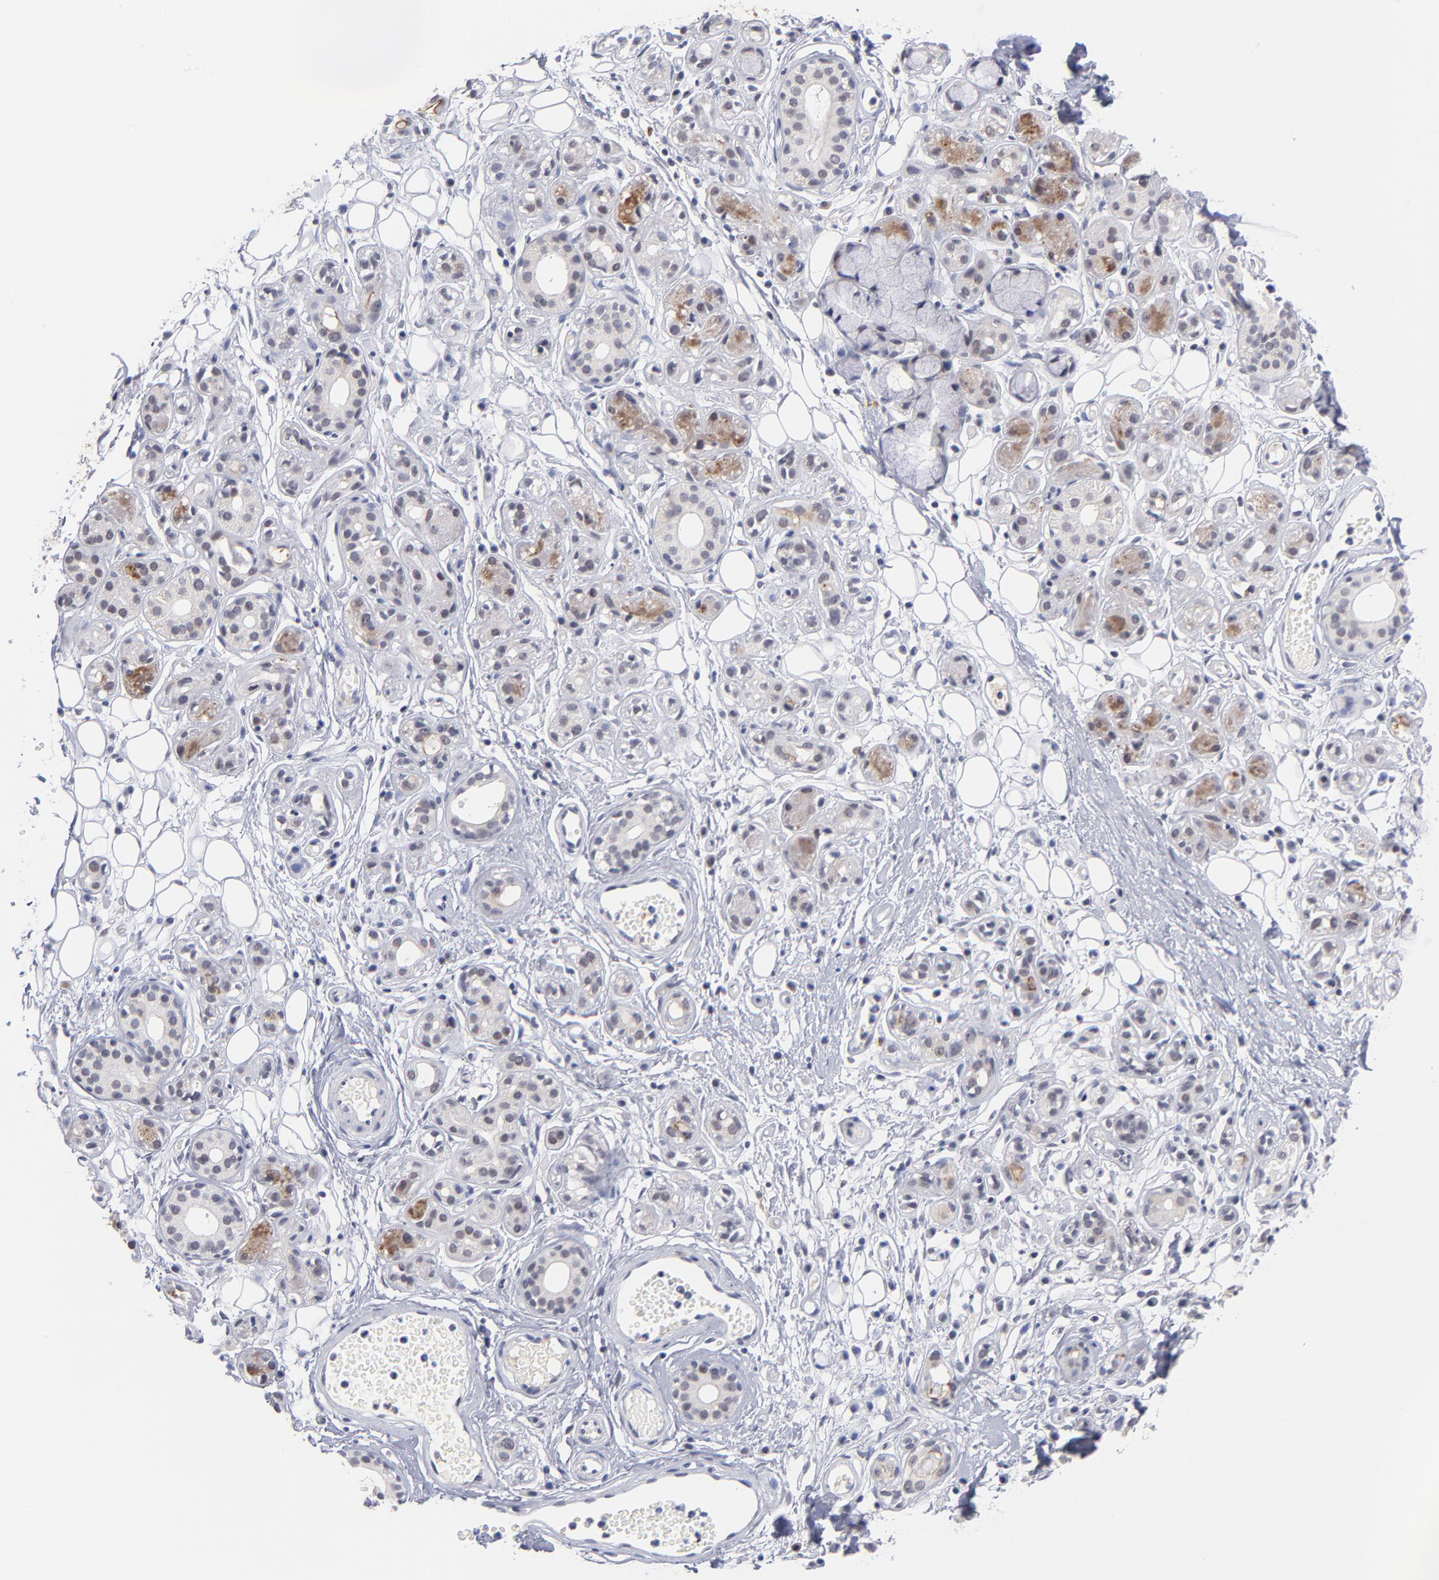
{"staining": {"intensity": "negative", "quantity": "none", "location": "none"}, "tissue": "salivary gland", "cell_type": "Glandular cells", "image_type": "normal", "snomed": [{"axis": "morphology", "description": "Normal tissue, NOS"}, {"axis": "topography", "description": "Salivary gland"}], "caption": "This is an immunohistochemistry (IHC) image of benign human salivary gland. There is no expression in glandular cells.", "gene": "WSB1", "patient": {"sex": "male", "age": 54}}